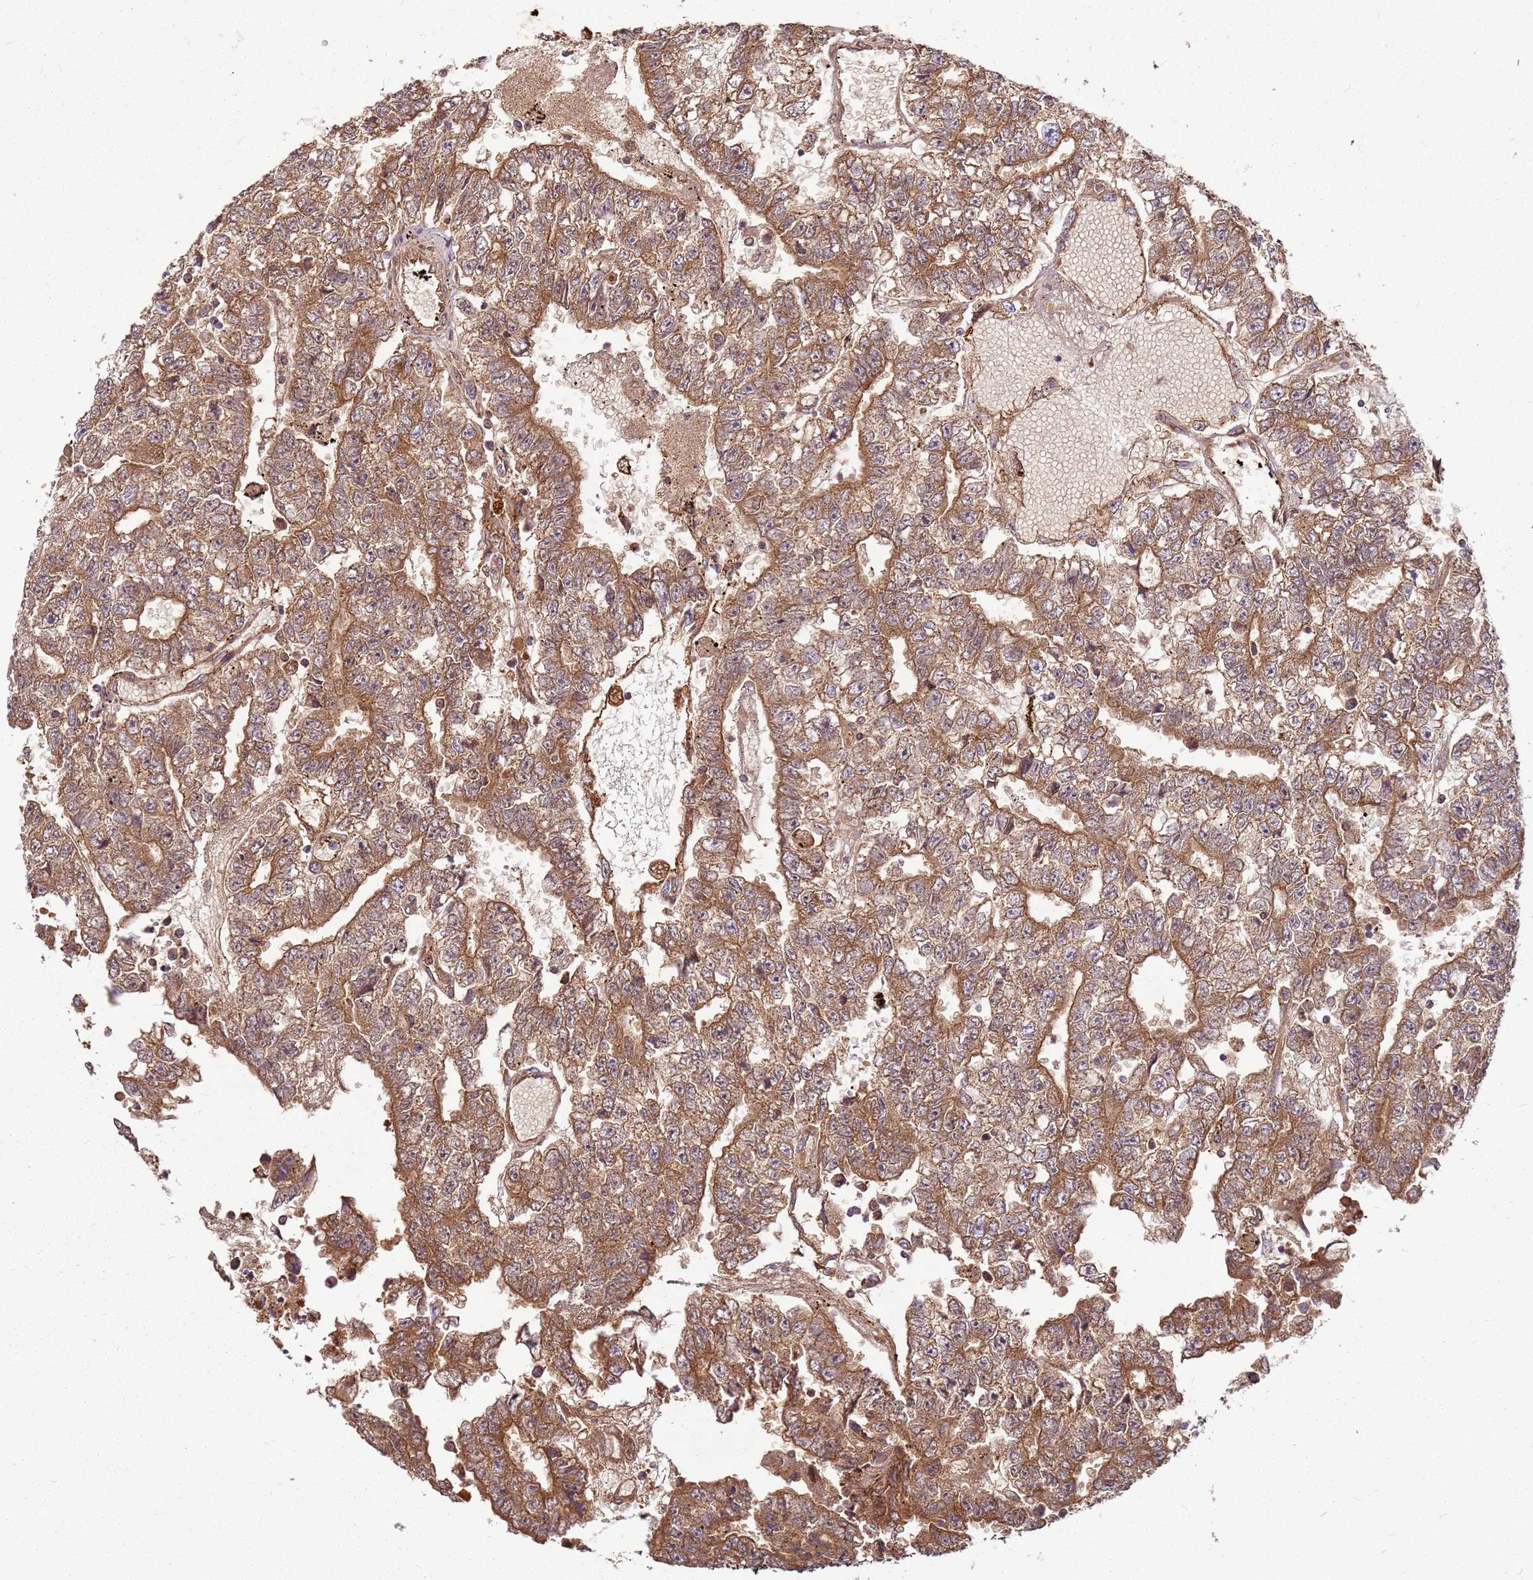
{"staining": {"intensity": "moderate", "quantity": ">75%", "location": "cytoplasmic/membranous"}, "tissue": "testis cancer", "cell_type": "Tumor cells", "image_type": "cancer", "snomed": [{"axis": "morphology", "description": "Carcinoma, Embryonal, NOS"}, {"axis": "topography", "description": "Testis"}], "caption": "Human testis embryonal carcinoma stained with a brown dye reveals moderate cytoplasmic/membranous positive positivity in approximately >75% of tumor cells.", "gene": "CCDC159", "patient": {"sex": "male", "age": 25}}